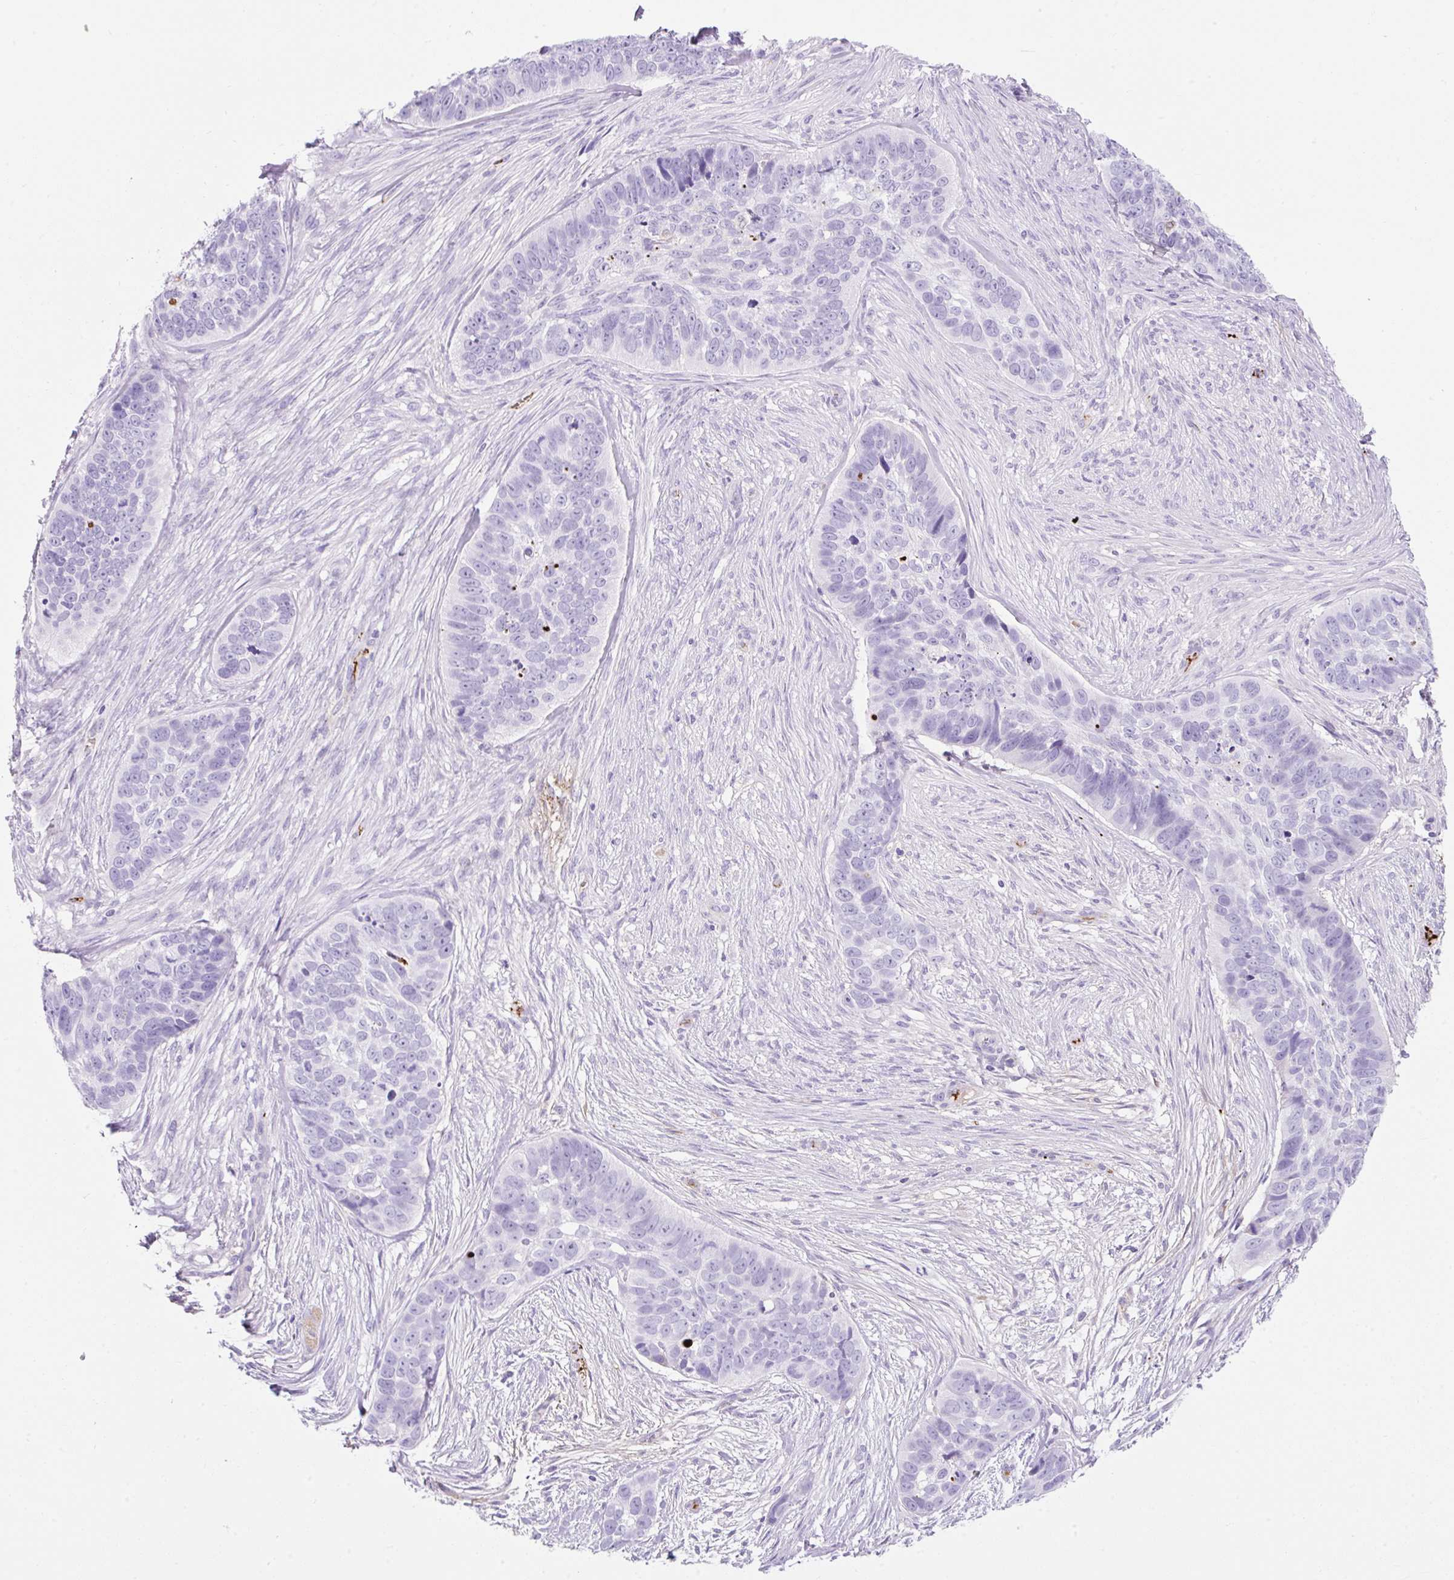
{"staining": {"intensity": "negative", "quantity": "none", "location": "none"}, "tissue": "skin cancer", "cell_type": "Tumor cells", "image_type": "cancer", "snomed": [{"axis": "morphology", "description": "Basal cell carcinoma"}, {"axis": "topography", "description": "Skin"}], "caption": "High power microscopy photomicrograph of an immunohistochemistry (IHC) photomicrograph of skin cancer (basal cell carcinoma), revealing no significant positivity in tumor cells.", "gene": "APOC4-APOC2", "patient": {"sex": "female", "age": 82}}